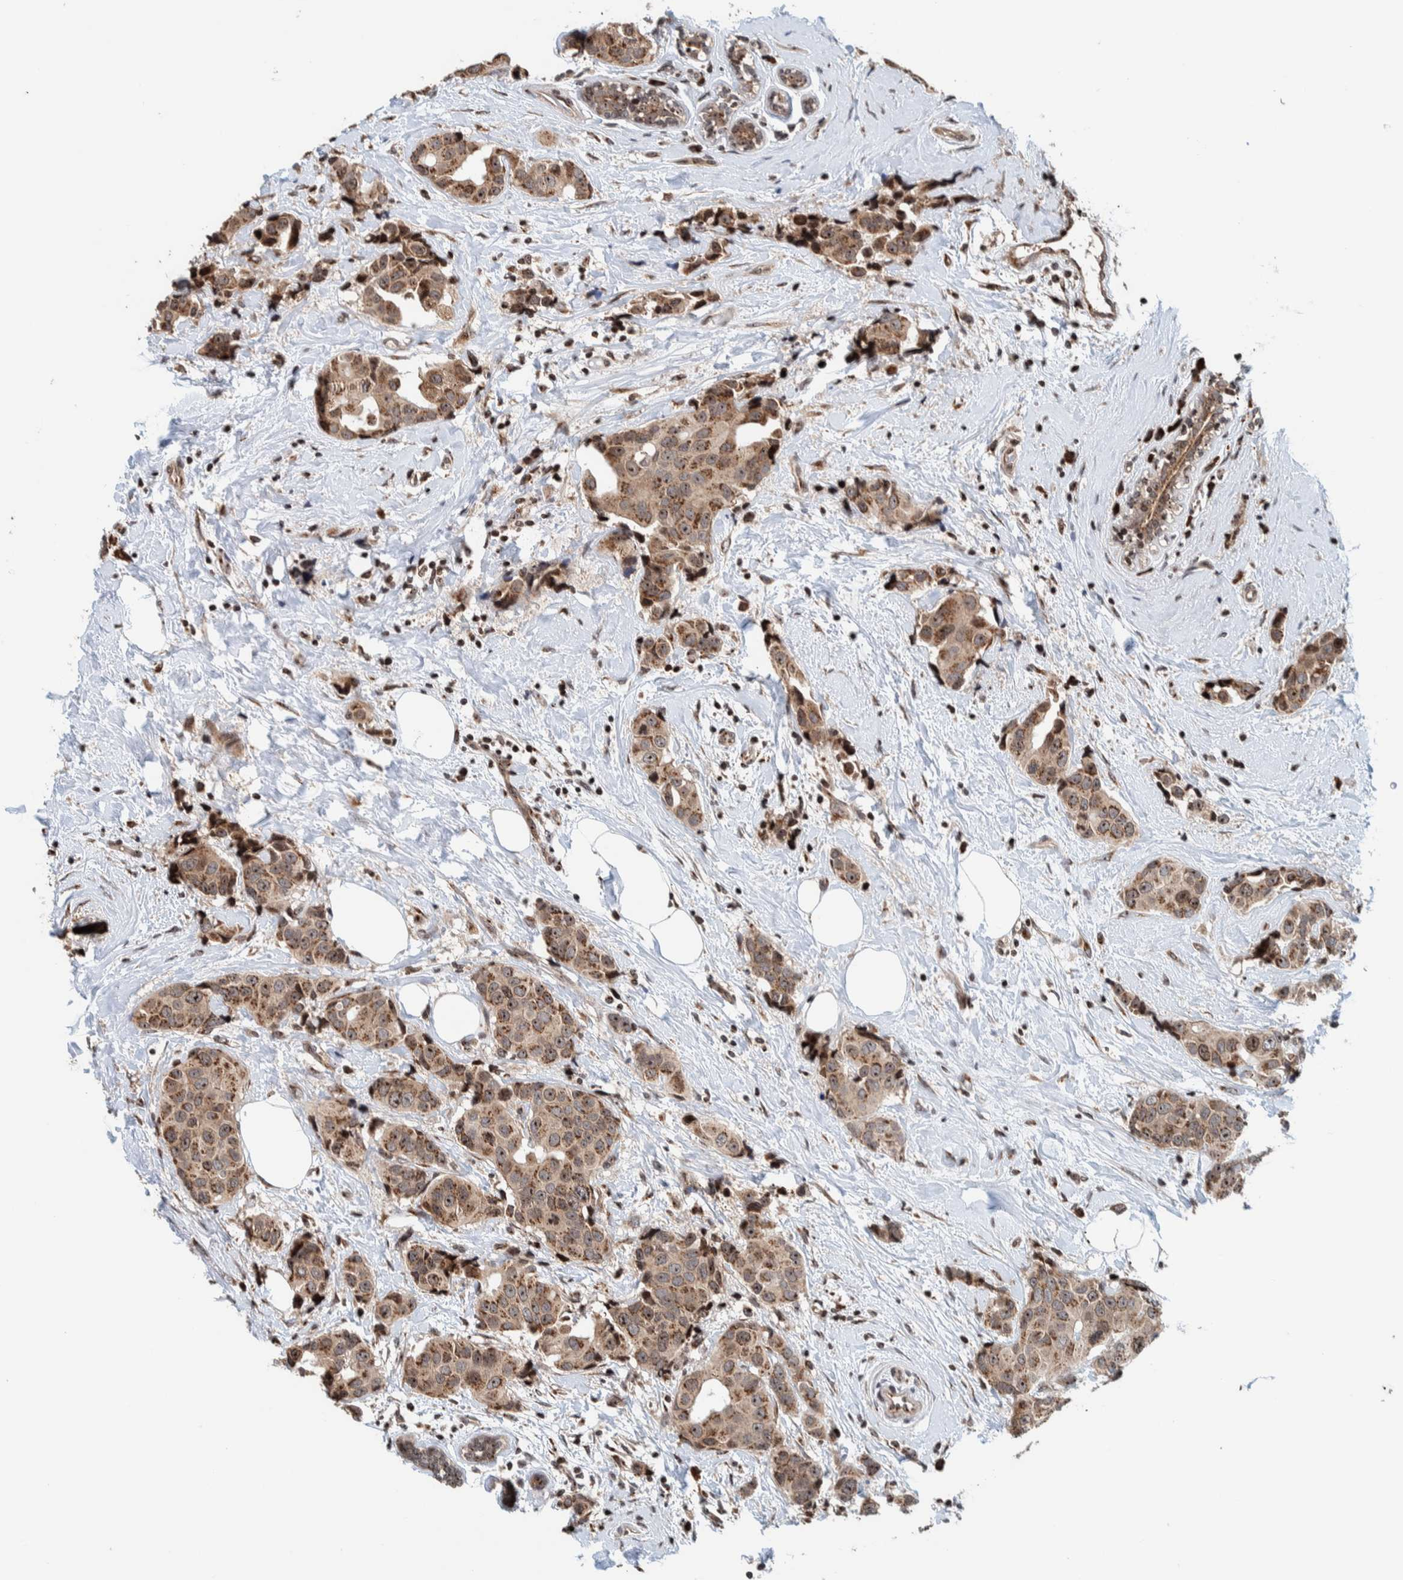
{"staining": {"intensity": "moderate", "quantity": ">75%", "location": "cytoplasmic/membranous,nuclear"}, "tissue": "breast cancer", "cell_type": "Tumor cells", "image_type": "cancer", "snomed": [{"axis": "morphology", "description": "Normal tissue, NOS"}, {"axis": "morphology", "description": "Duct carcinoma"}, {"axis": "topography", "description": "Breast"}], "caption": "IHC staining of breast cancer, which displays medium levels of moderate cytoplasmic/membranous and nuclear expression in approximately >75% of tumor cells indicating moderate cytoplasmic/membranous and nuclear protein positivity. The staining was performed using DAB (3,3'-diaminobenzidine) (brown) for protein detection and nuclei were counterstained in hematoxylin (blue).", "gene": "CCDC182", "patient": {"sex": "female", "age": 39}}